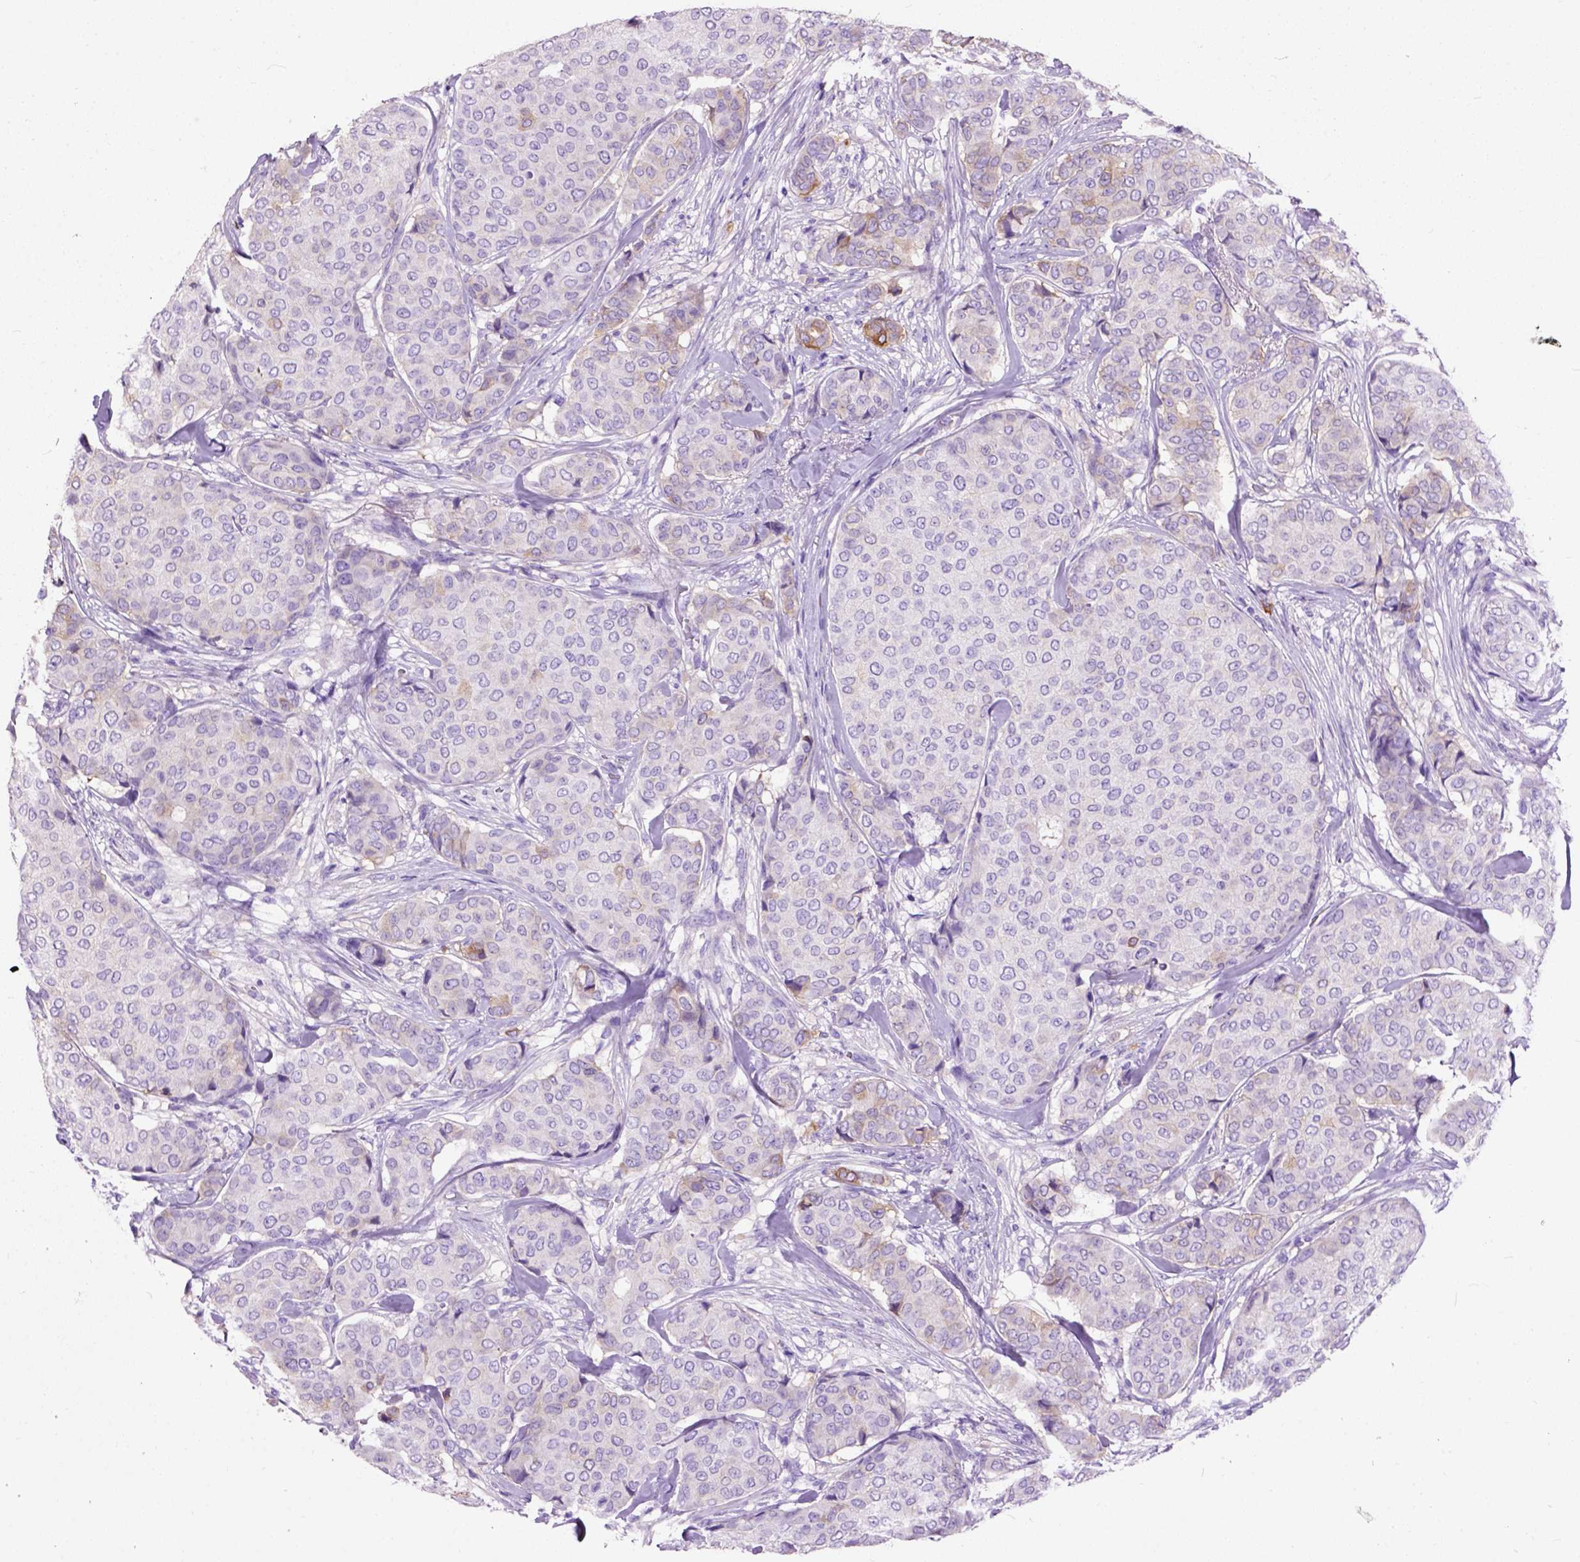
{"staining": {"intensity": "moderate", "quantity": "<25%", "location": "cytoplasmic/membranous"}, "tissue": "breast cancer", "cell_type": "Tumor cells", "image_type": "cancer", "snomed": [{"axis": "morphology", "description": "Duct carcinoma"}, {"axis": "topography", "description": "Breast"}], "caption": "This image demonstrates IHC staining of intraductal carcinoma (breast), with low moderate cytoplasmic/membranous staining in approximately <25% of tumor cells.", "gene": "MAPT", "patient": {"sex": "female", "age": 75}}